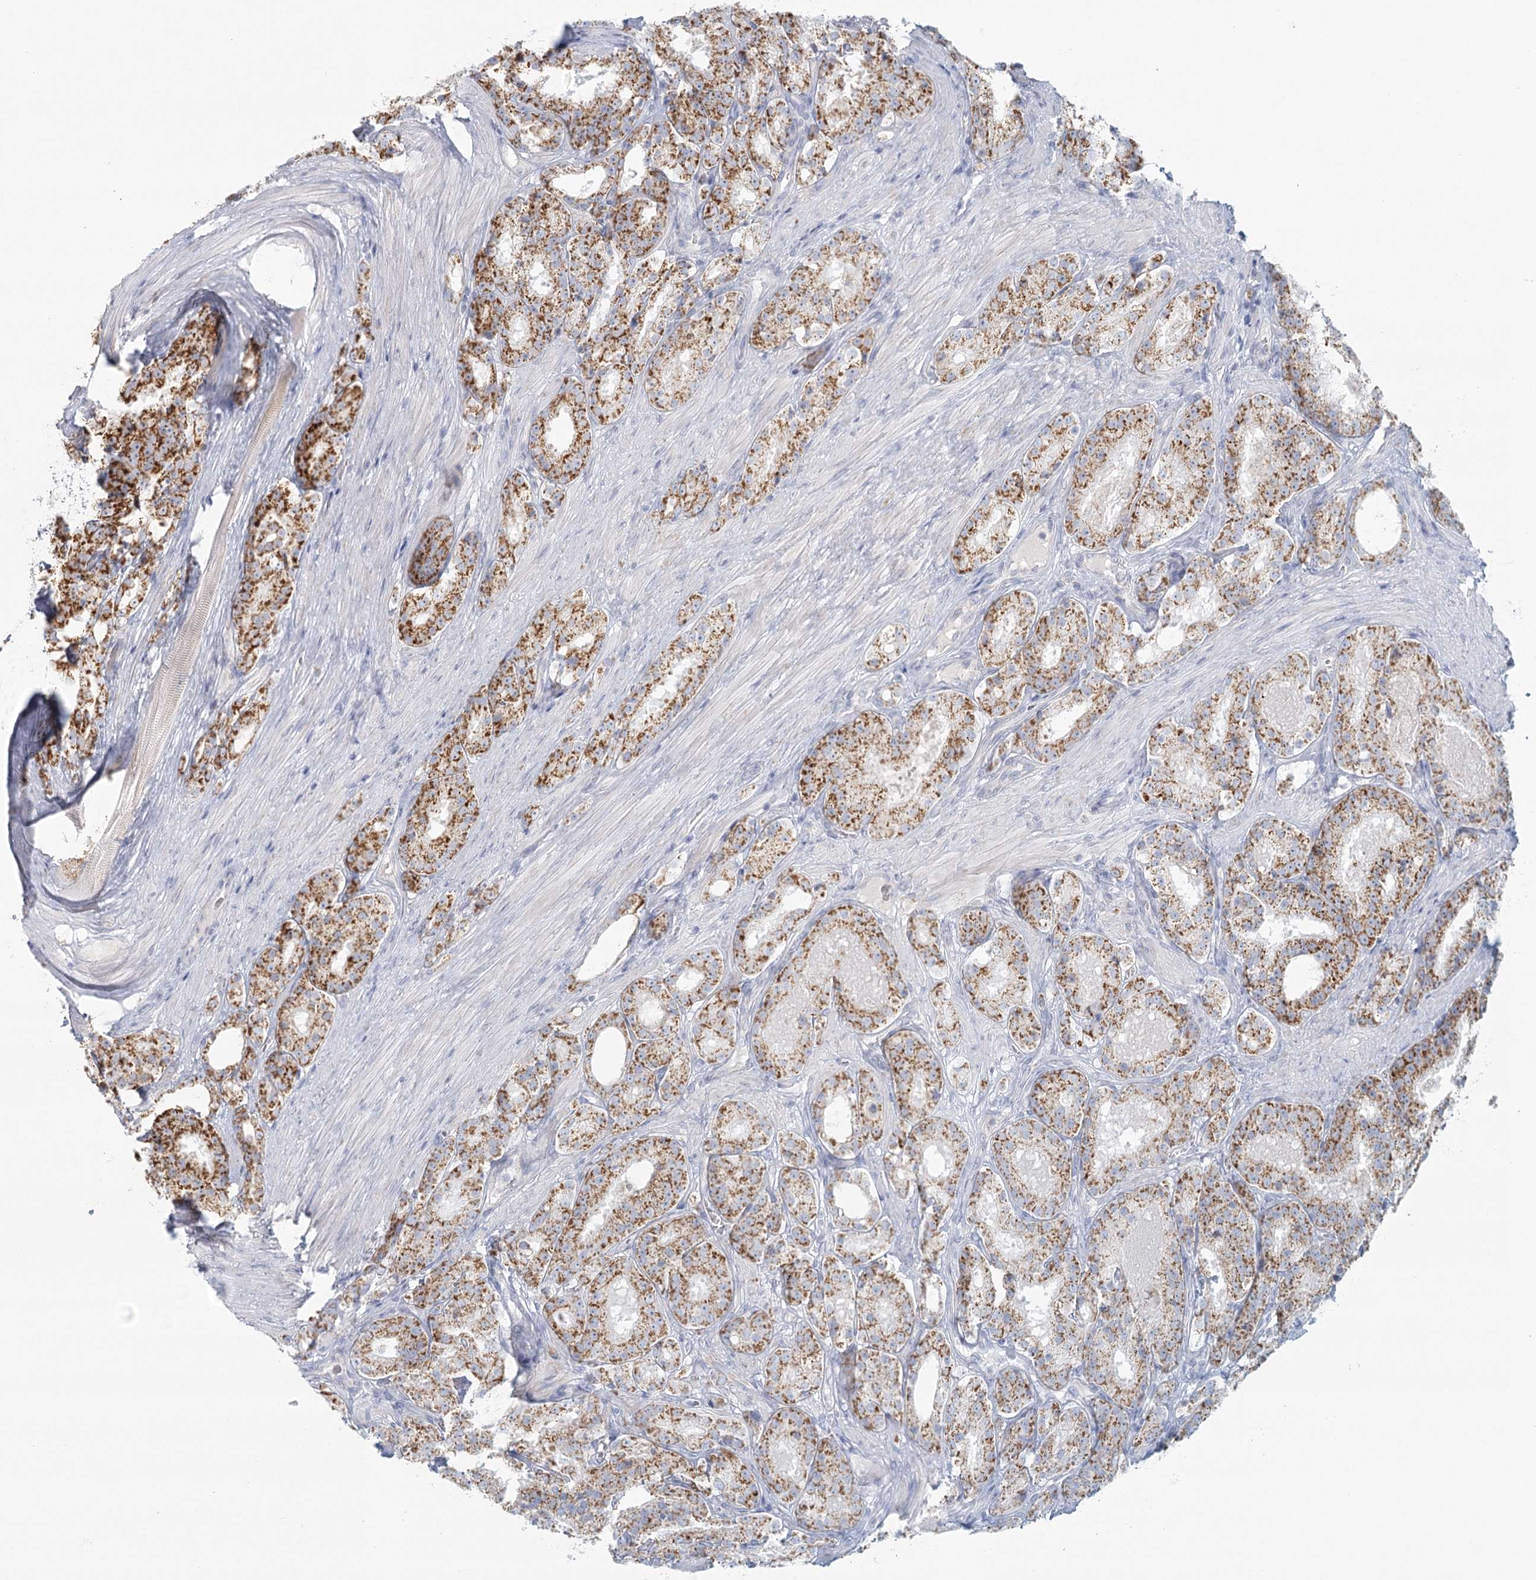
{"staining": {"intensity": "moderate", "quantity": ">75%", "location": "cytoplasmic/membranous"}, "tissue": "prostate cancer", "cell_type": "Tumor cells", "image_type": "cancer", "snomed": [{"axis": "morphology", "description": "Adenocarcinoma, High grade"}, {"axis": "topography", "description": "Prostate"}], "caption": "Moderate cytoplasmic/membranous protein staining is seen in approximately >75% of tumor cells in prostate cancer (high-grade adenocarcinoma).", "gene": "BPHL", "patient": {"sex": "male", "age": 60}}